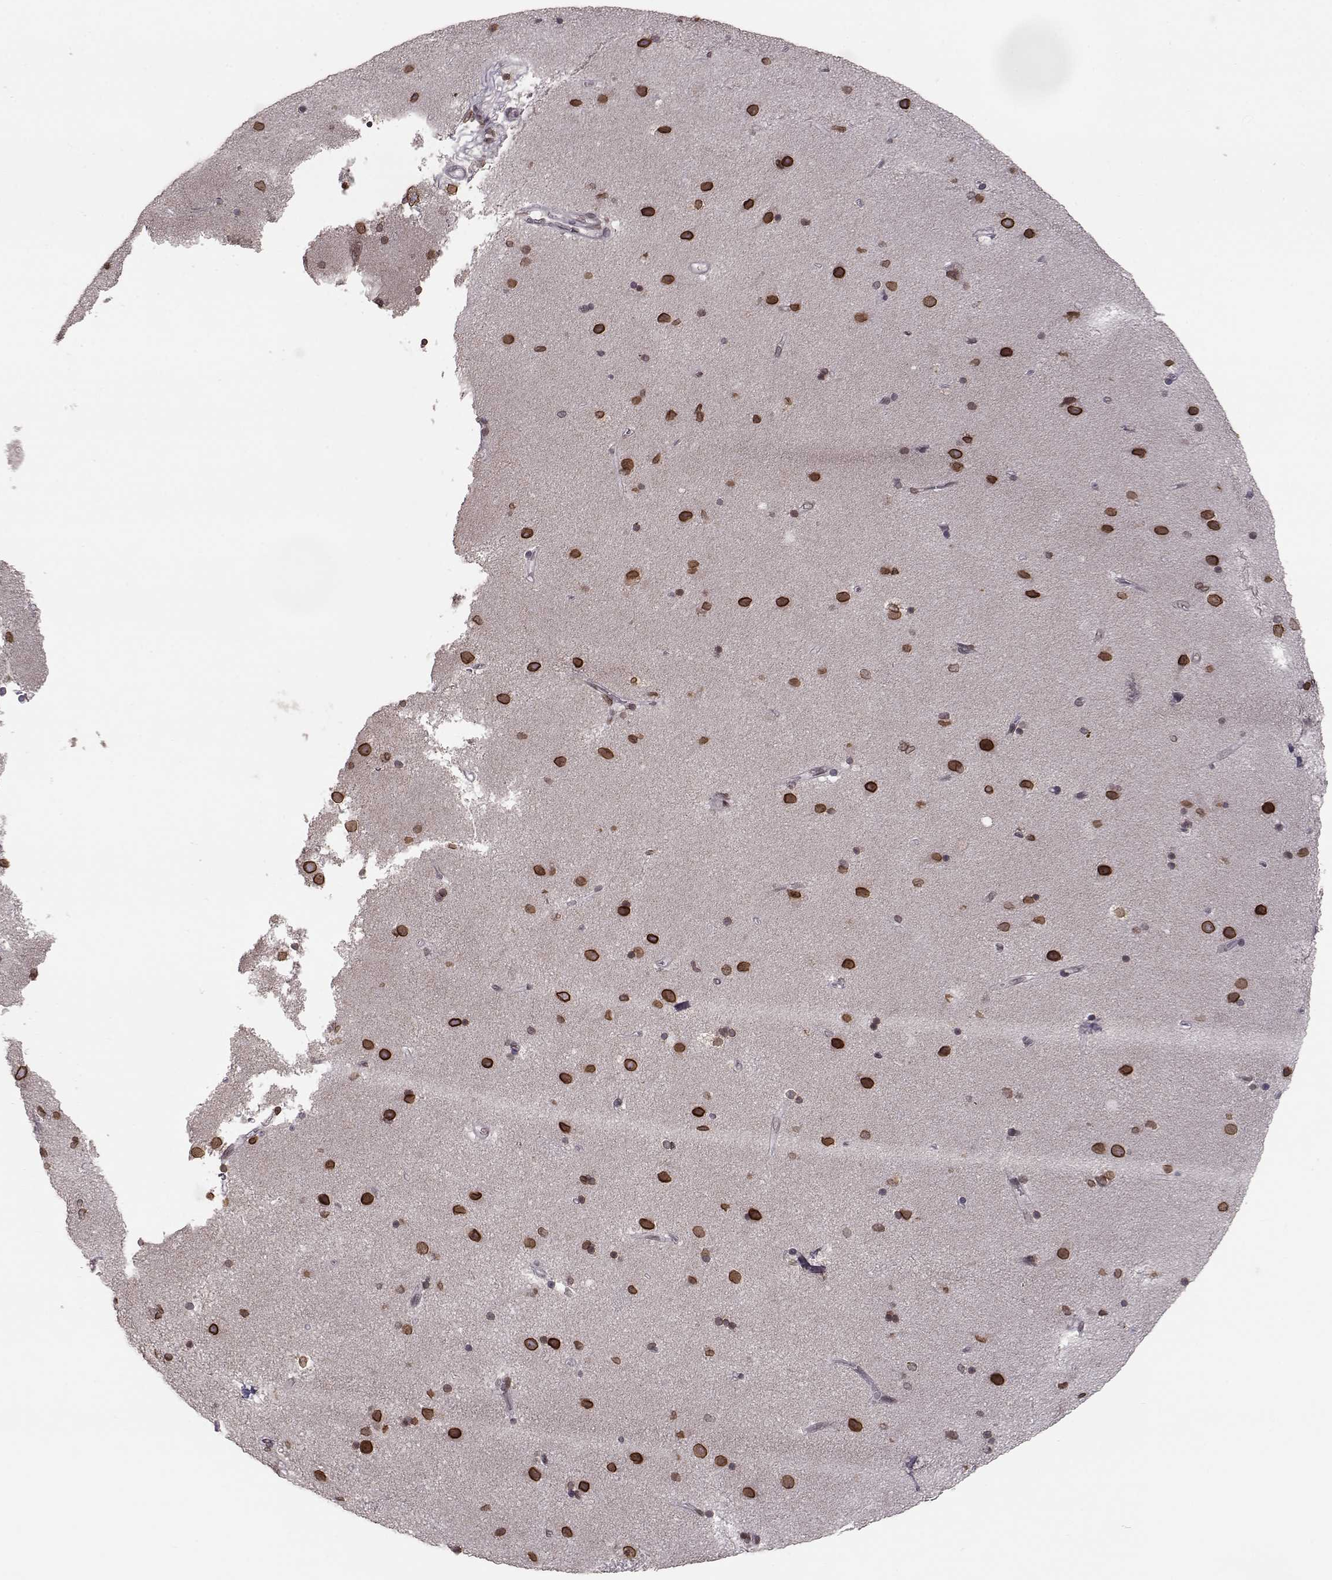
{"staining": {"intensity": "moderate", "quantity": "<25%", "location": "cytoplasmic/membranous,nuclear"}, "tissue": "caudate", "cell_type": "Glial cells", "image_type": "normal", "snomed": [{"axis": "morphology", "description": "Normal tissue, NOS"}, {"axis": "topography", "description": "Lateral ventricle wall"}], "caption": "Protein staining by immunohistochemistry (IHC) exhibits moderate cytoplasmic/membranous,nuclear positivity in approximately <25% of glial cells in benign caudate.", "gene": "NUP37", "patient": {"sex": "female", "age": 71}}